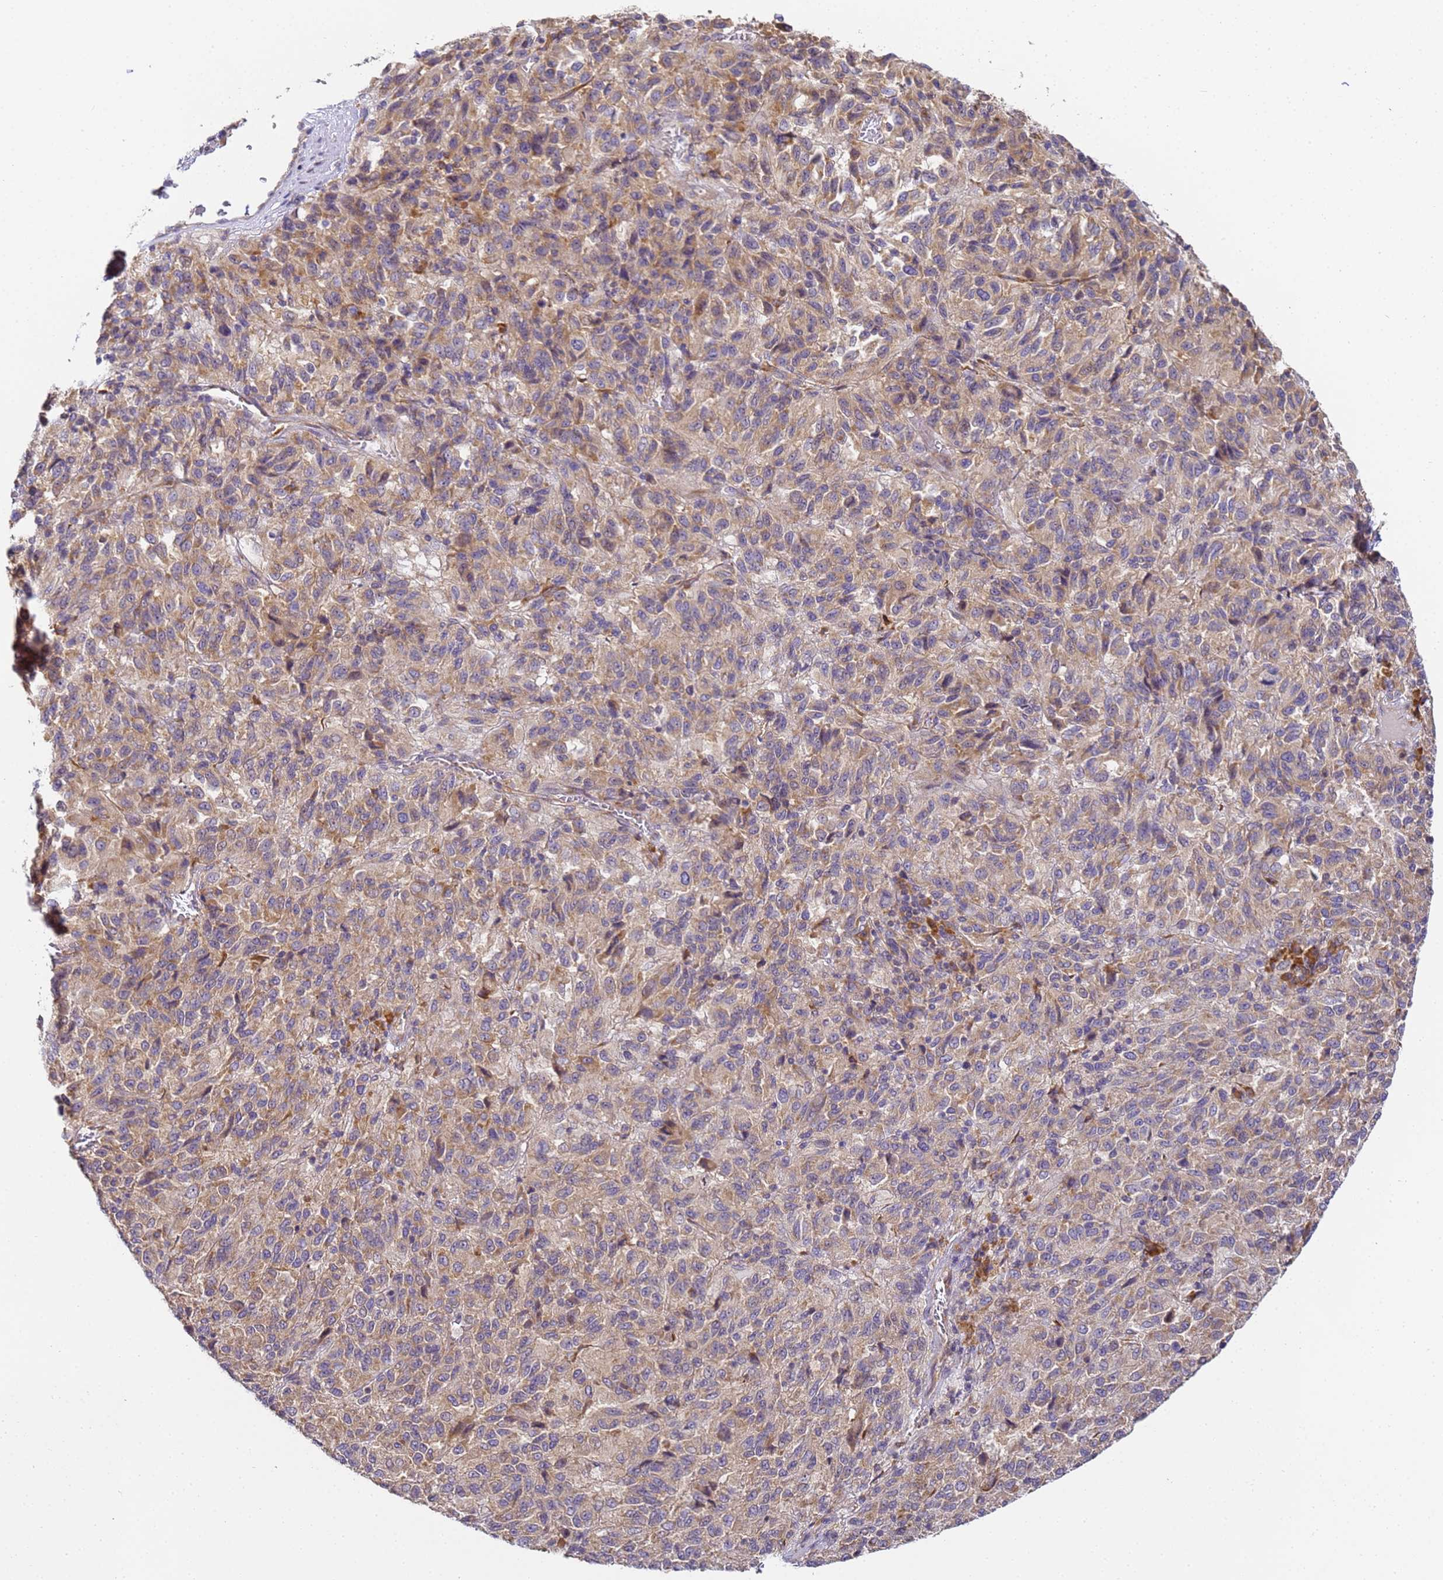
{"staining": {"intensity": "moderate", "quantity": ">75%", "location": "cytoplasmic/membranous"}, "tissue": "melanoma", "cell_type": "Tumor cells", "image_type": "cancer", "snomed": [{"axis": "morphology", "description": "Malignant melanoma, Metastatic site"}, {"axis": "topography", "description": "Lung"}], "caption": "Protein expression analysis of malignant melanoma (metastatic site) exhibits moderate cytoplasmic/membranous staining in about >75% of tumor cells. (DAB IHC, brown staining for protein, blue staining for nuclei).", "gene": "RPL13A", "patient": {"sex": "male", "age": 64}}